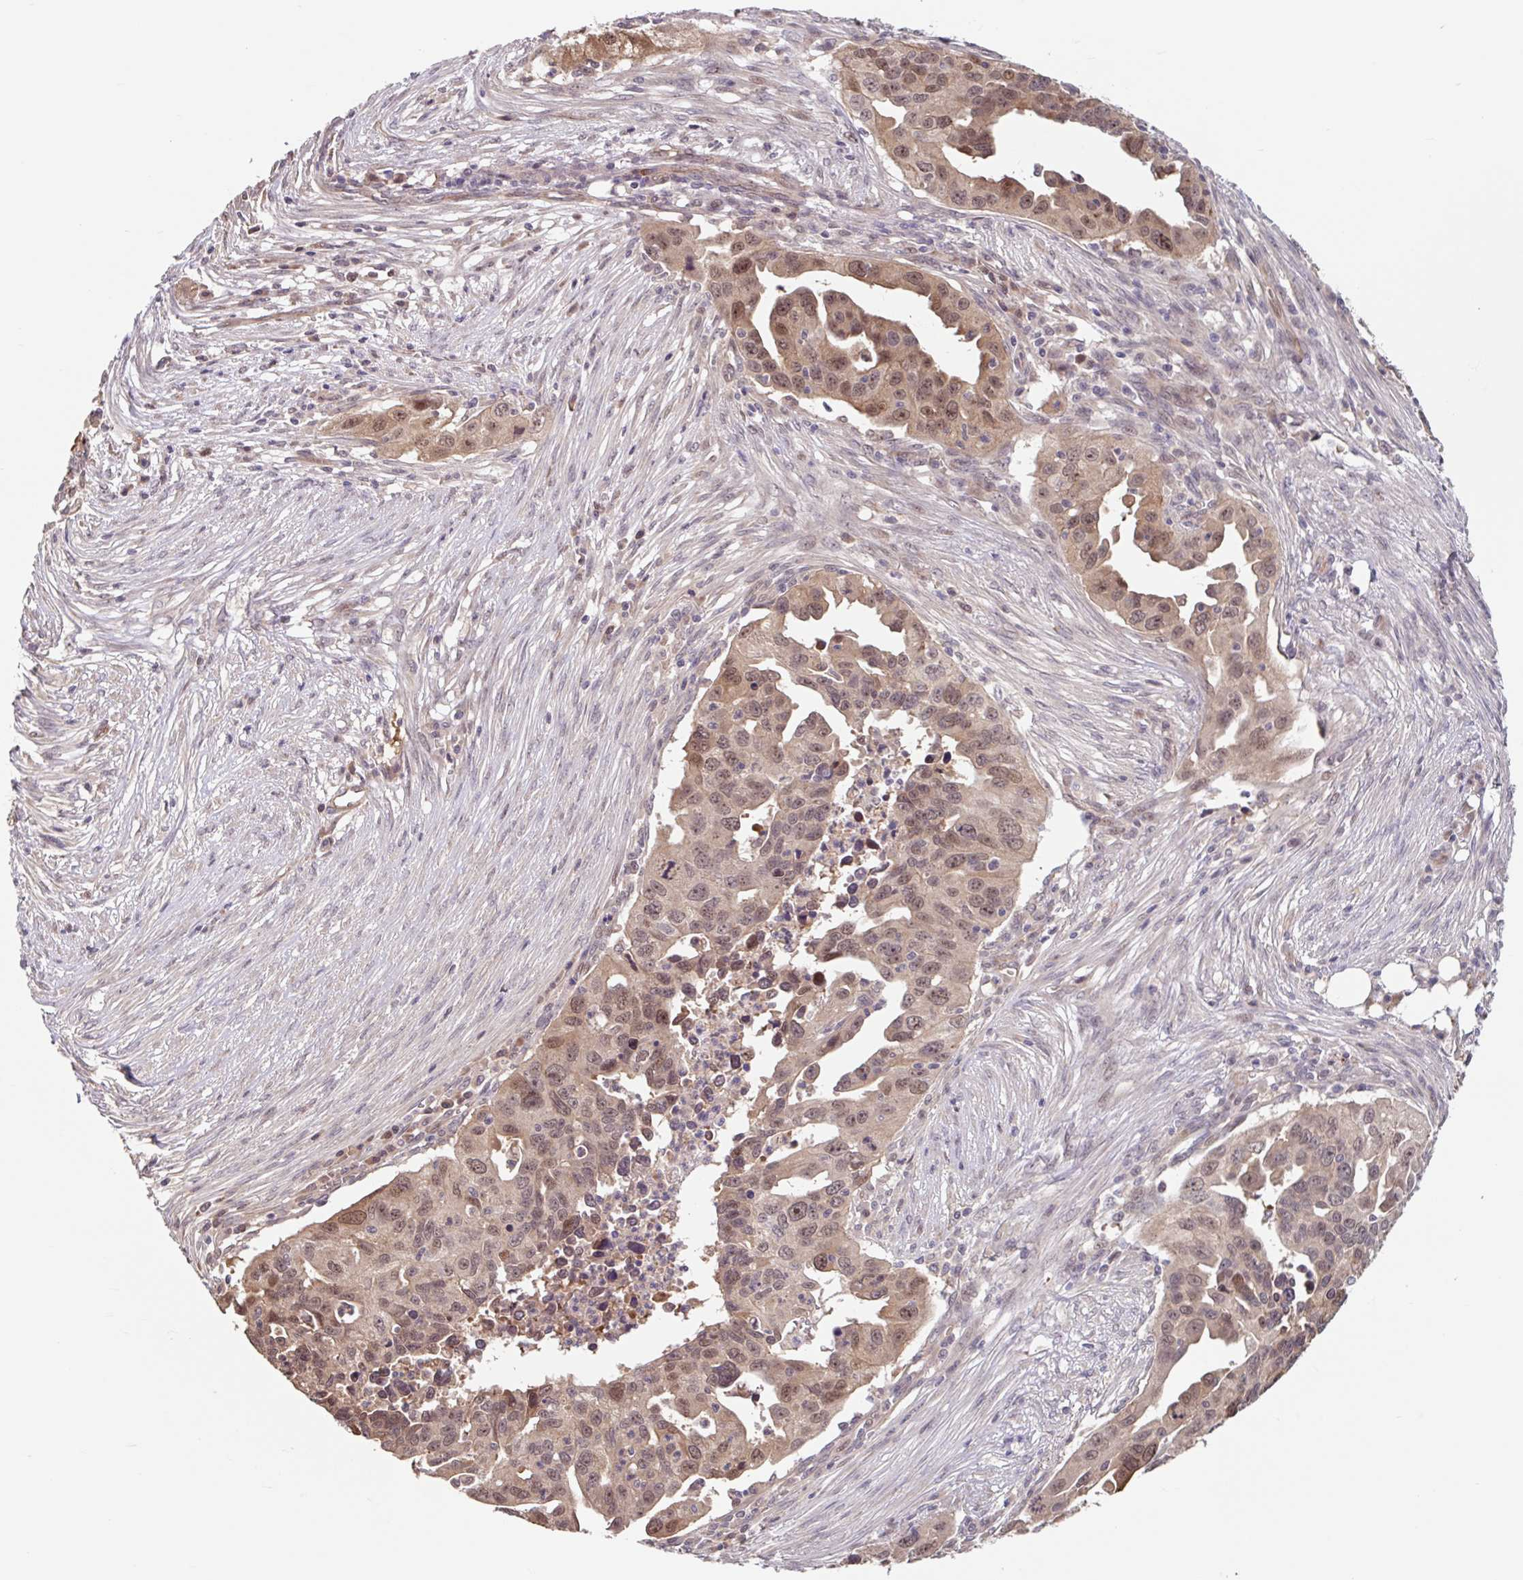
{"staining": {"intensity": "weak", "quantity": ">75%", "location": "cytoplasmic/membranous,nuclear"}, "tissue": "ovarian cancer", "cell_type": "Tumor cells", "image_type": "cancer", "snomed": [{"axis": "morphology", "description": "Carcinoma, endometroid"}, {"axis": "morphology", "description": "Cystadenocarcinoma, serous, NOS"}, {"axis": "topography", "description": "Ovary"}], "caption": "IHC micrograph of neoplastic tissue: human ovarian cancer stained using IHC demonstrates low levels of weak protein expression localized specifically in the cytoplasmic/membranous and nuclear of tumor cells, appearing as a cytoplasmic/membranous and nuclear brown color.", "gene": "STYXL1", "patient": {"sex": "female", "age": 45}}